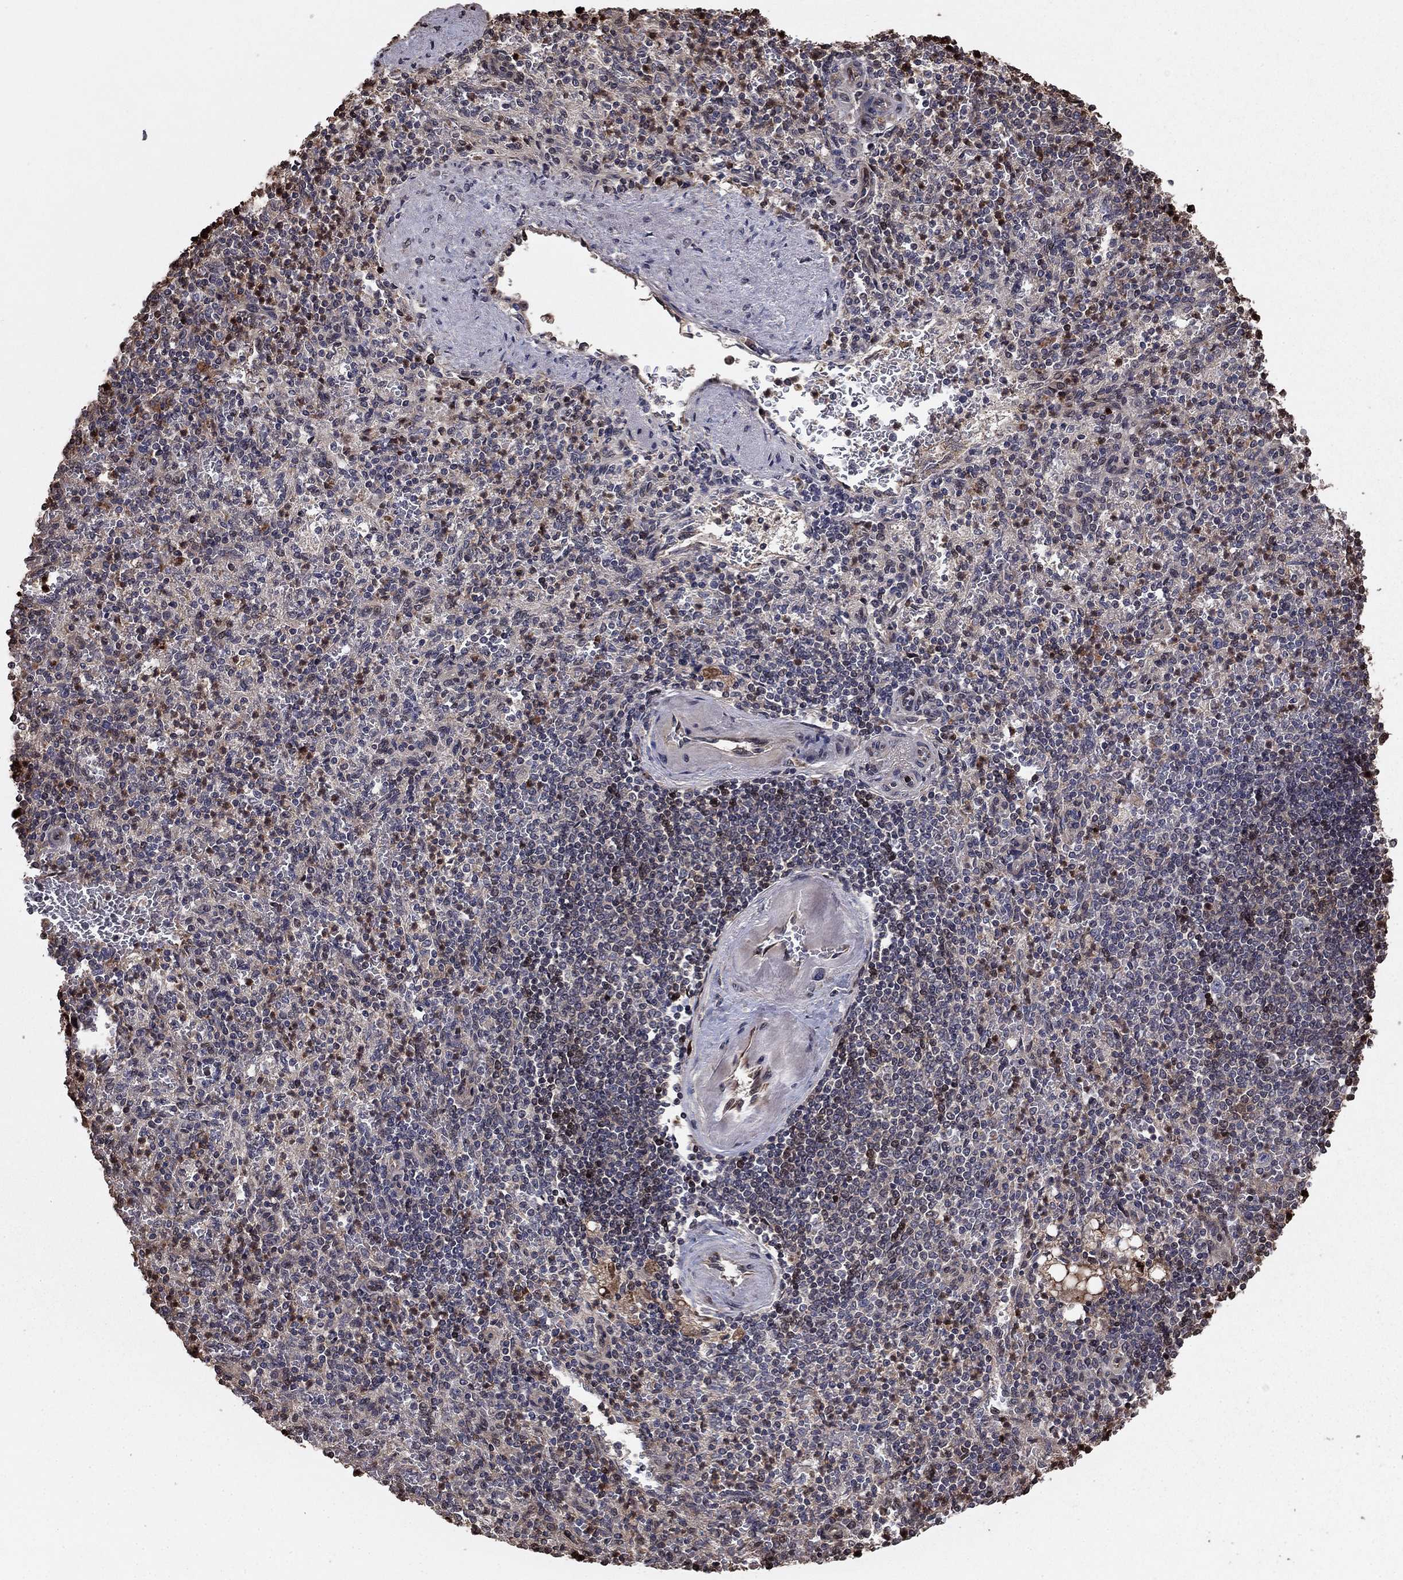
{"staining": {"intensity": "moderate", "quantity": "<25%", "location": "cytoplasmic/membranous"}, "tissue": "spleen", "cell_type": "Cells in red pulp", "image_type": "normal", "snomed": [{"axis": "morphology", "description": "Normal tissue, NOS"}, {"axis": "topography", "description": "Spleen"}], "caption": "Cells in red pulp exhibit low levels of moderate cytoplasmic/membranous staining in about <25% of cells in normal spleen. Using DAB (3,3'-diaminobenzidine) (brown) and hematoxylin (blue) stains, captured at high magnification using brightfield microscopy.", "gene": "GYG1", "patient": {"sex": "female", "age": 74}}